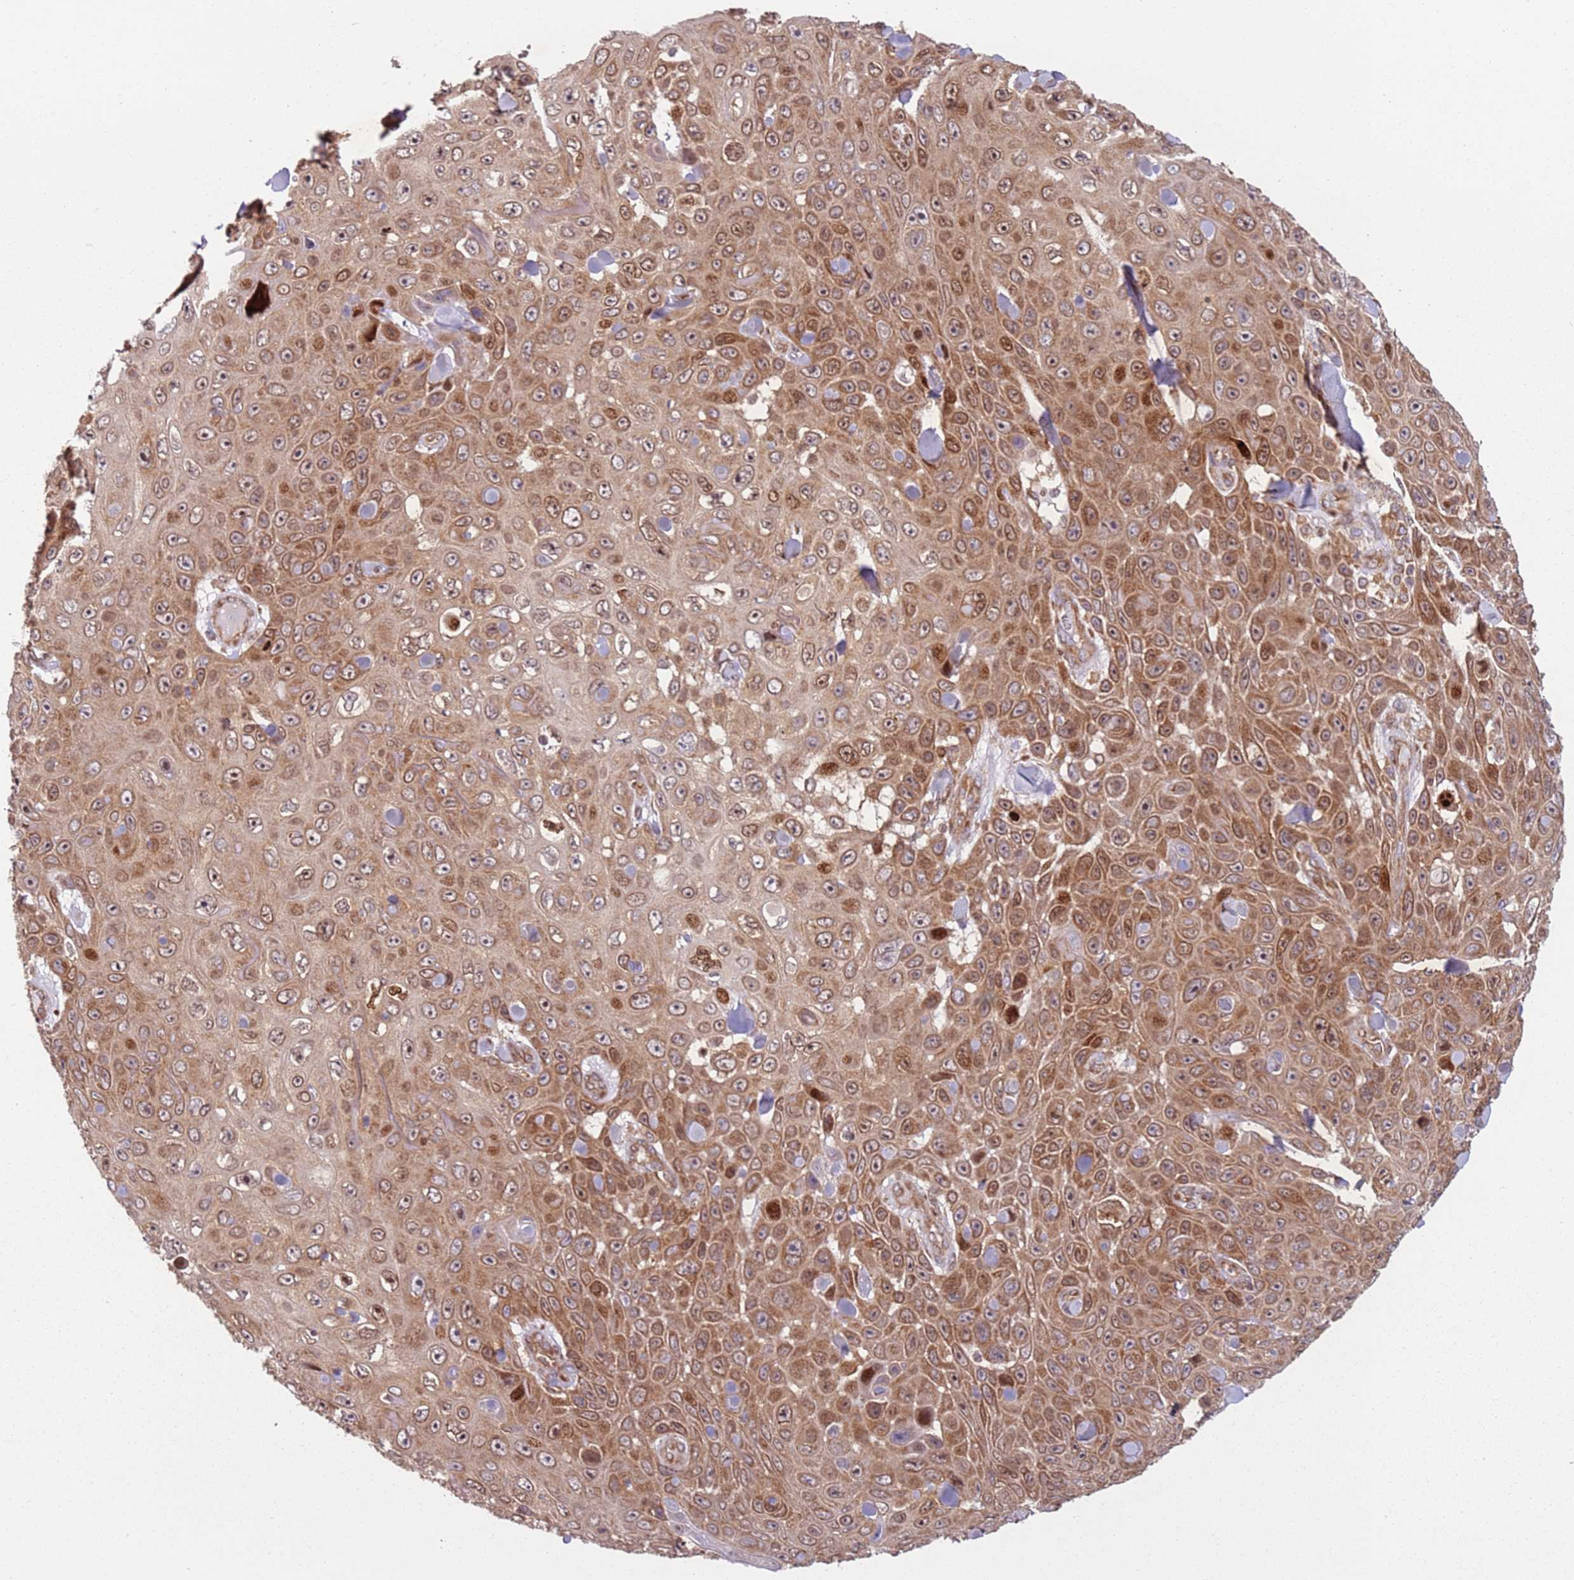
{"staining": {"intensity": "moderate", "quantity": ">75%", "location": "cytoplasmic/membranous,nuclear"}, "tissue": "skin cancer", "cell_type": "Tumor cells", "image_type": "cancer", "snomed": [{"axis": "morphology", "description": "Squamous cell carcinoma, NOS"}, {"axis": "topography", "description": "Skin"}], "caption": "Protein staining displays moderate cytoplasmic/membranous and nuclear positivity in approximately >75% of tumor cells in squamous cell carcinoma (skin). (DAB IHC with brightfield microscopy, high magnification).", "gene": "HNRNPLL", "patient": {"sex": "male", "age": 82}}